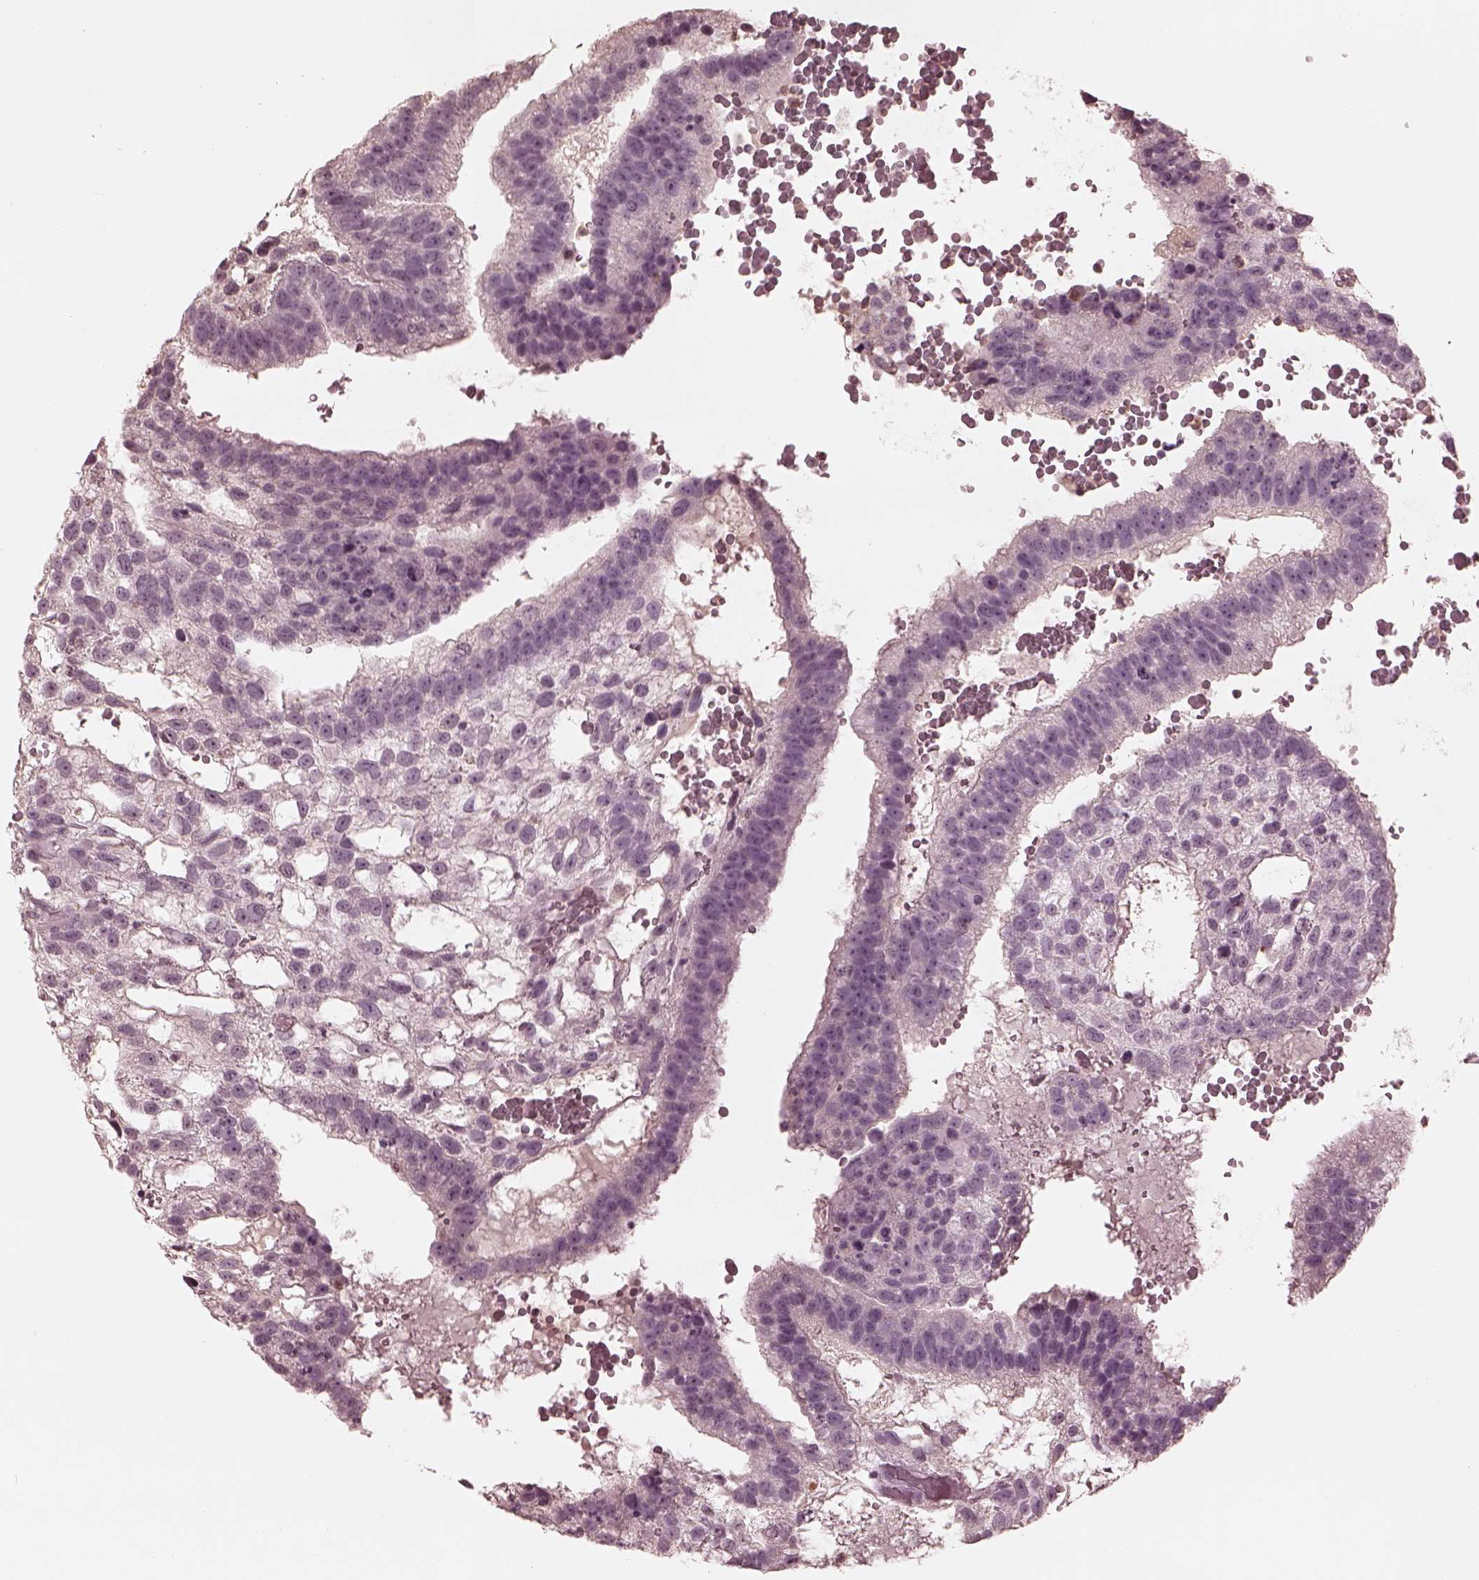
{"staining": {"intensity": "negative", "quantity": "none", "location": "none"}, "tissue": "testis cancer", "cell_type": "Tumor cells", "image_type": "cancer", "snomed": [{"axis": "morphology", "description": "Normal tissue, NOS"}, {"axis": "morphology", "description": "Carcinoma, Embryonal, NOS"}, {"axis": "topography", "description": "Testis"}, {"axis": "topography", "description": "Epididymis"}], "caption": "Testis cancer was stained to show a protein in brown. There is no significant expression in tumor cells.", "gene": "KRT79", "patient": {"sex": "male", "age": 32}}